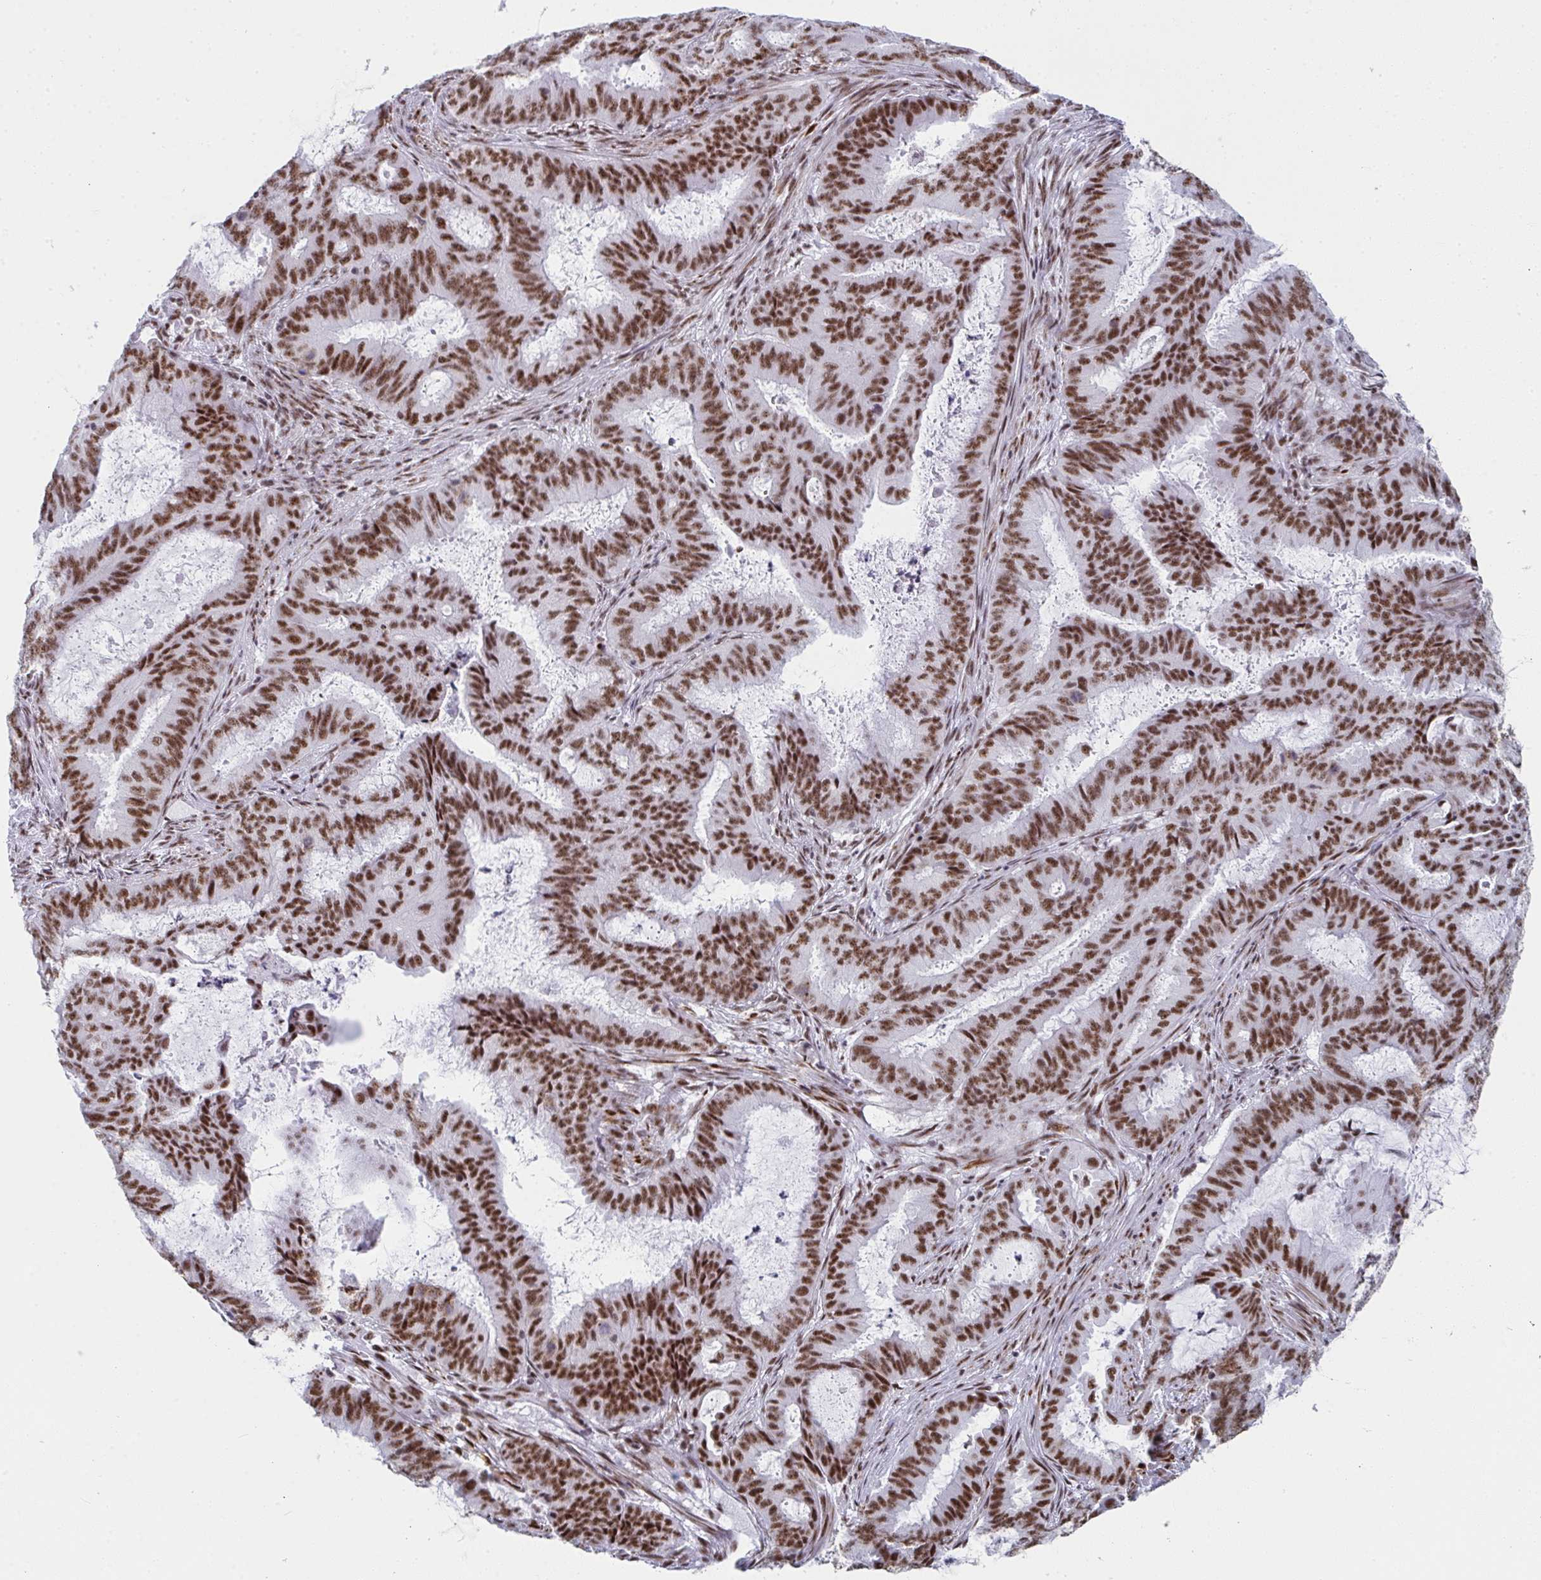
{"staining": {"intensity": "moderate", "quantity": ">75%", "location": "nuclear"}, "tissue": "endometrial cancer", "cell_type": "Tumor cells", "image_type": "cancer", "snomed": [{"axis": "morphology", "description": "Adenocarcinoma, NOS"}, {"axis": "topography", "description": "Endometrium"}], "caption": "The immunohistochemical stain shows moderate nuclear expression in tumor cells of endometrial adenocarcinoma tissue. The protein is shown in brown color, while the nuclei are stained blue.", "gene": "SNRNP70", "patient": {"sex": "female", "age": 51}}